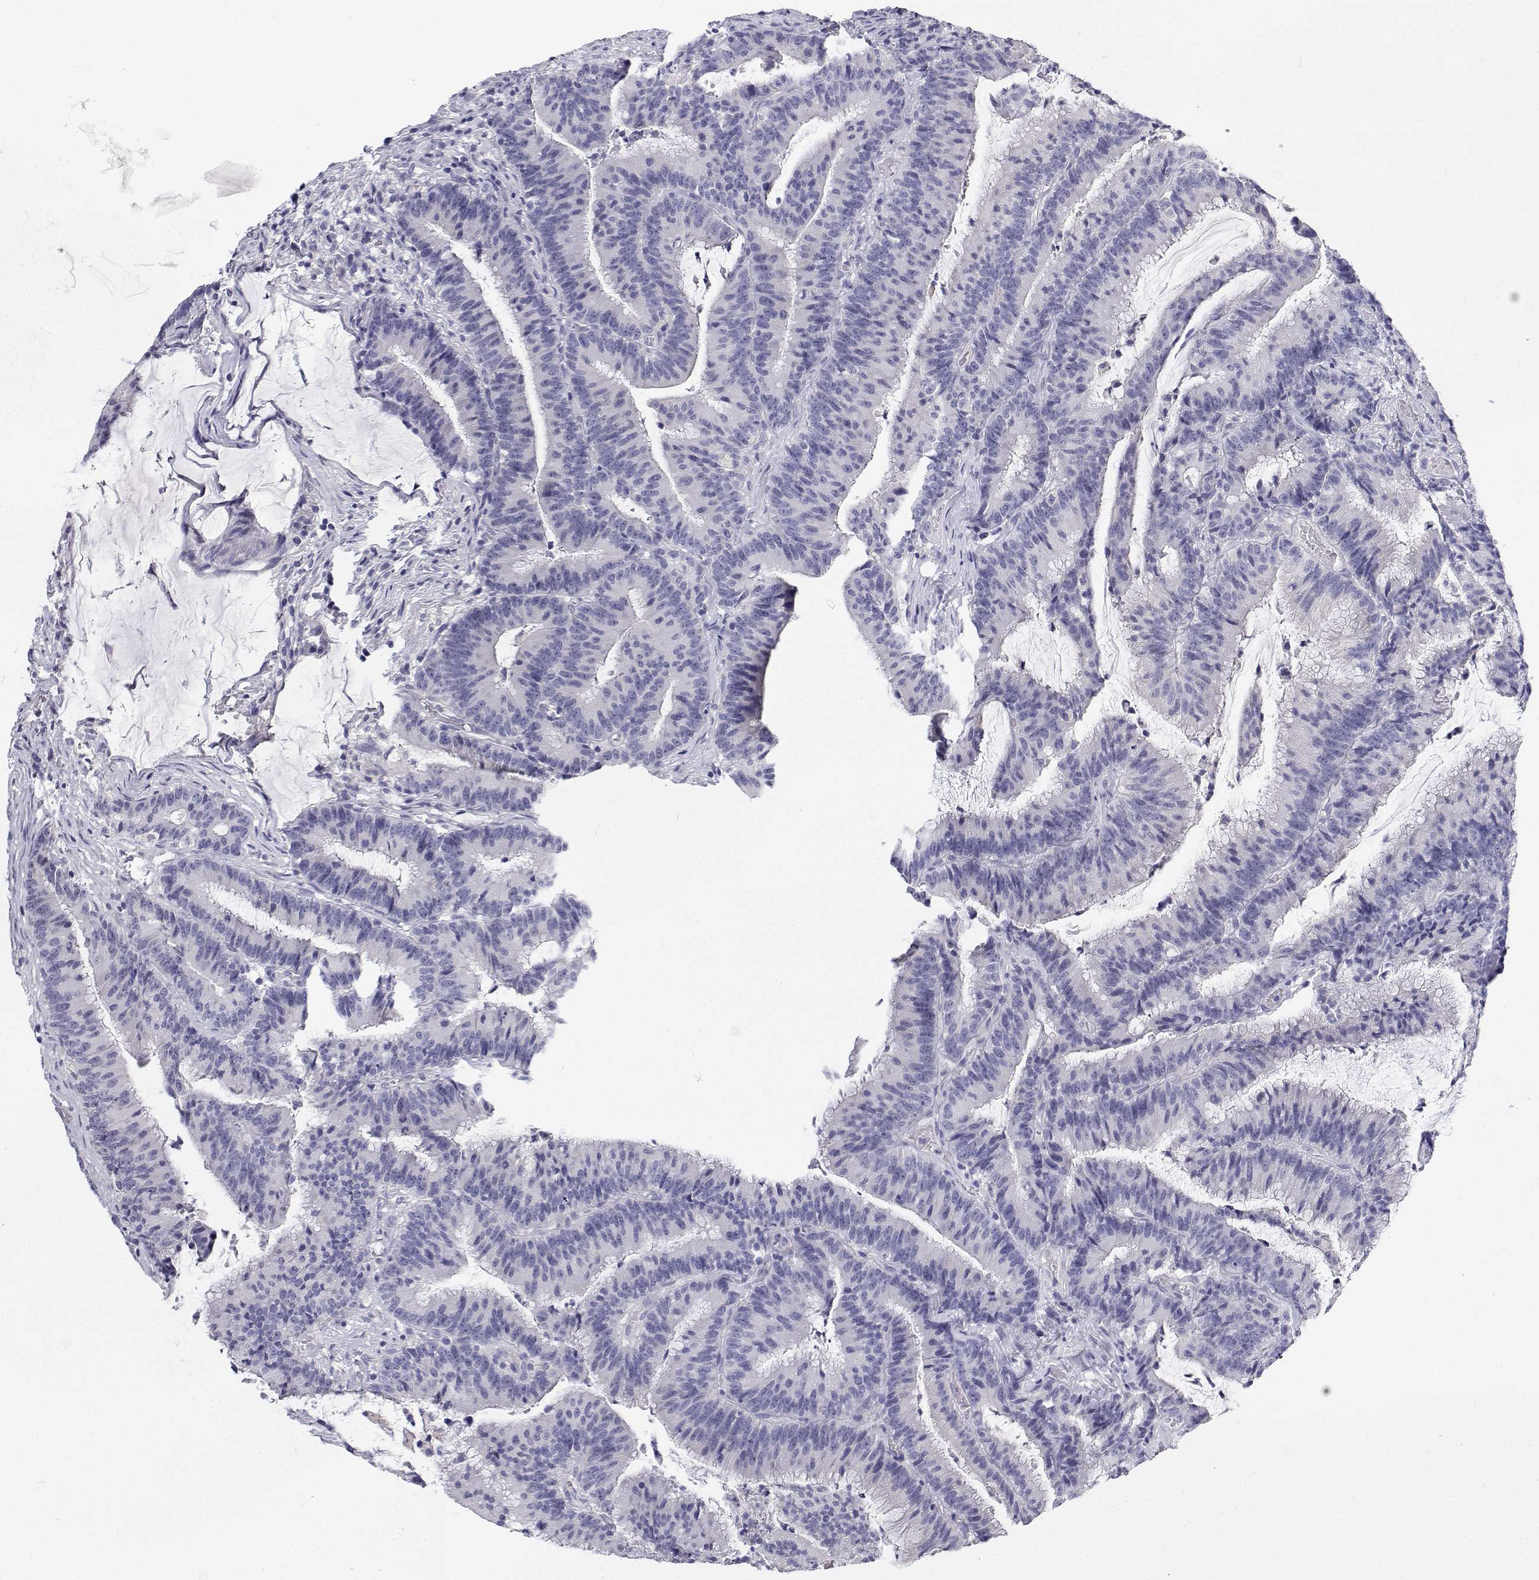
{"staining": {"intensity": "negative", "quantity": "none", "location": "none"}, "tissue": "colorectal cancer", "cell_type": "Tumor cells", "image_type": "cancer", "snomed": [{"axis": "morphology", "description": "Adenocarcinoma, NOS"}, {"axis": "topography", "description": "Colon"}], "caption": "Tumor cells are negative for brown protein staining in colorectal cancer (adenocarcinoma). (Stains: DAB immunohistochemistry with hematoxylin counter stain, Microscopy: brightfield microscopy at high magnification).", "gene": "NCR2", "patient": {"sex": "female", "age": 78}}